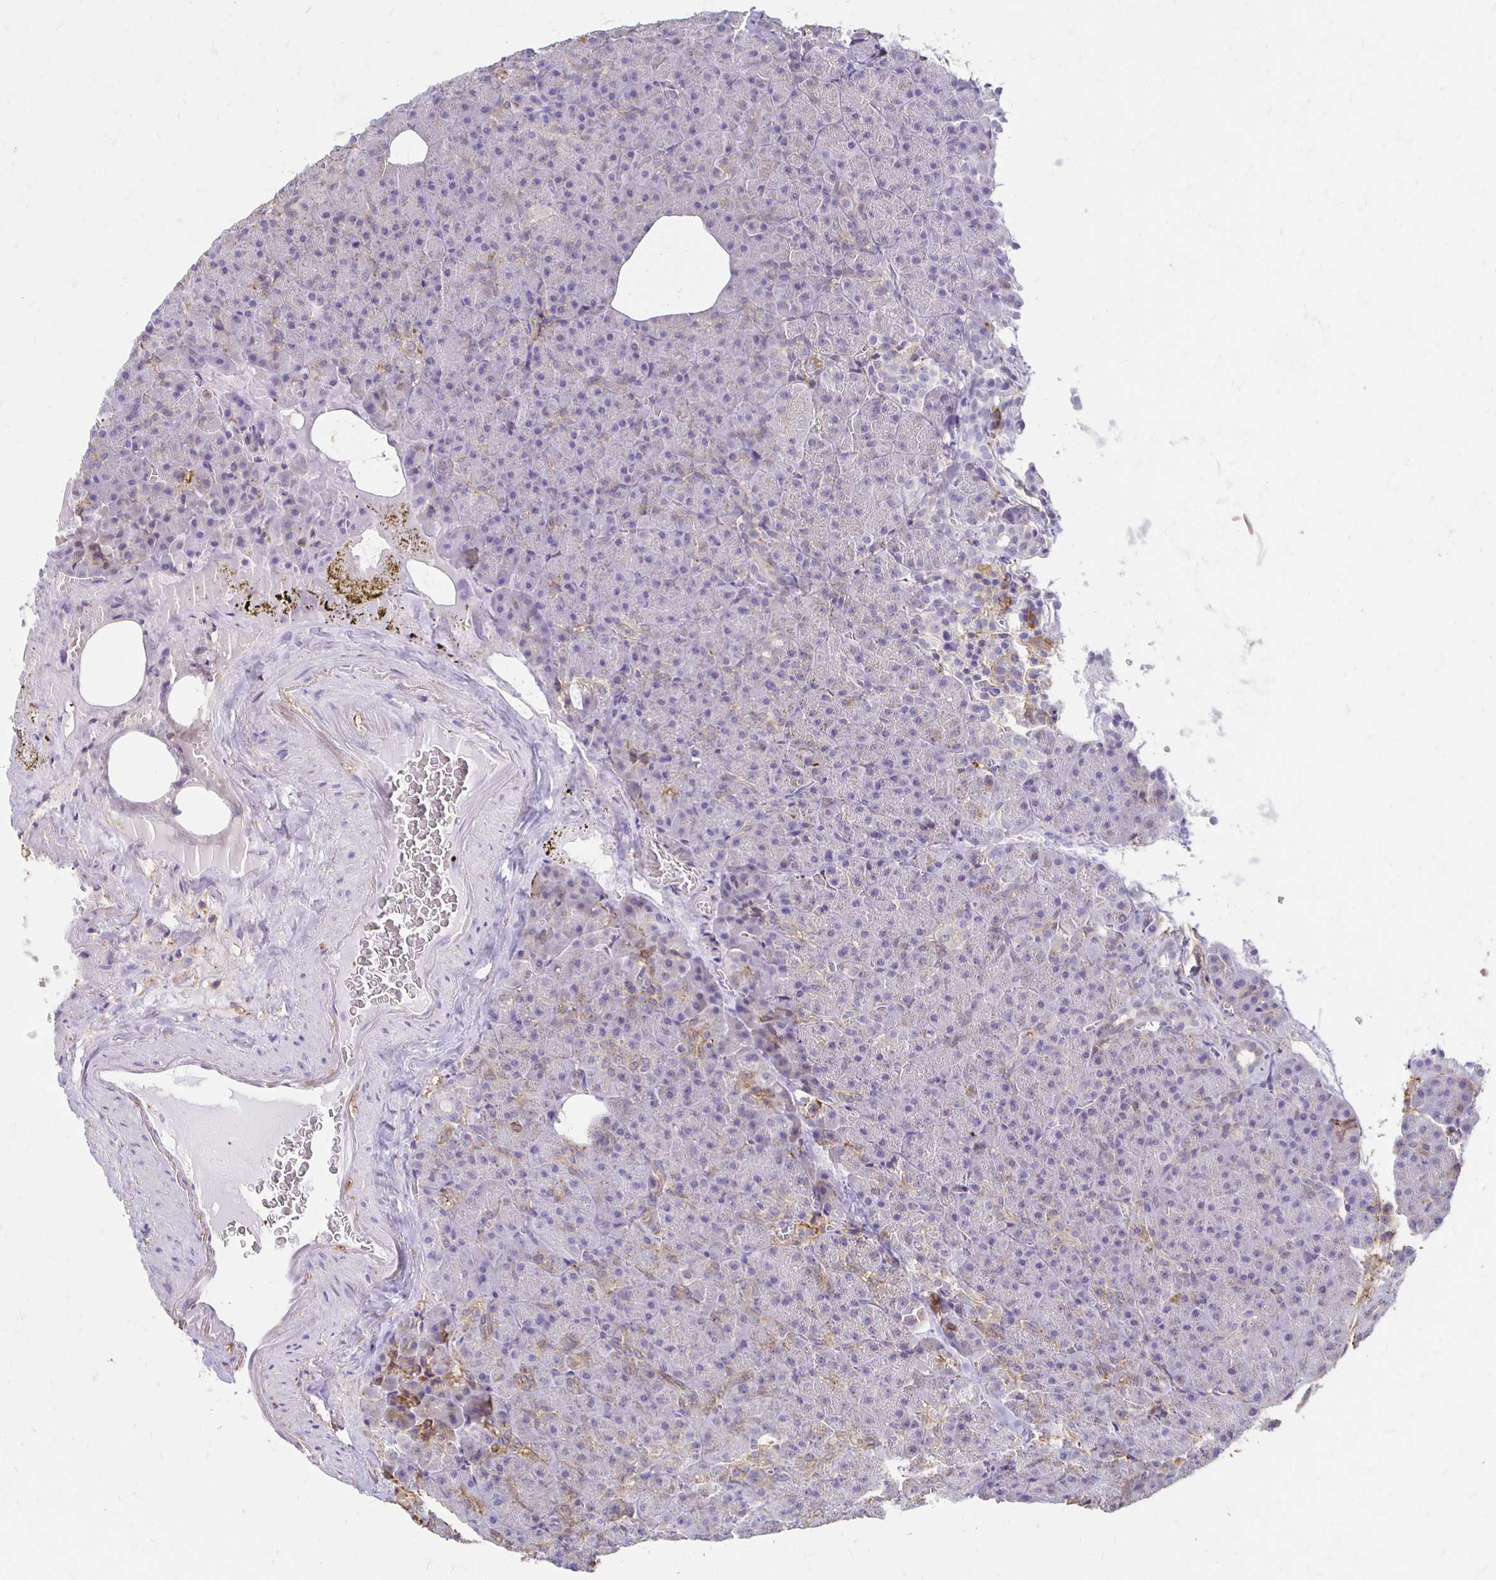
{"staining": {"intensity": "weak", "quantity": "<25%", "location": "cytoplasmic/membranous"}, "tissue": "pancreas", "cell_type": "Exocrine glandular cells", "image_type": "normal", "snomed": [{"axis": "morphology", "description": "Normal tissue, NOS"}, {"axis": "topography", "description": "Pancreas"}], "caption": "Normal pancreas was stained to show a protein in brown. There is no significant positivity in exocrine glandular cells.", "gene": "TAS1R3", "patient": {"sex": "female", "age": 74}}